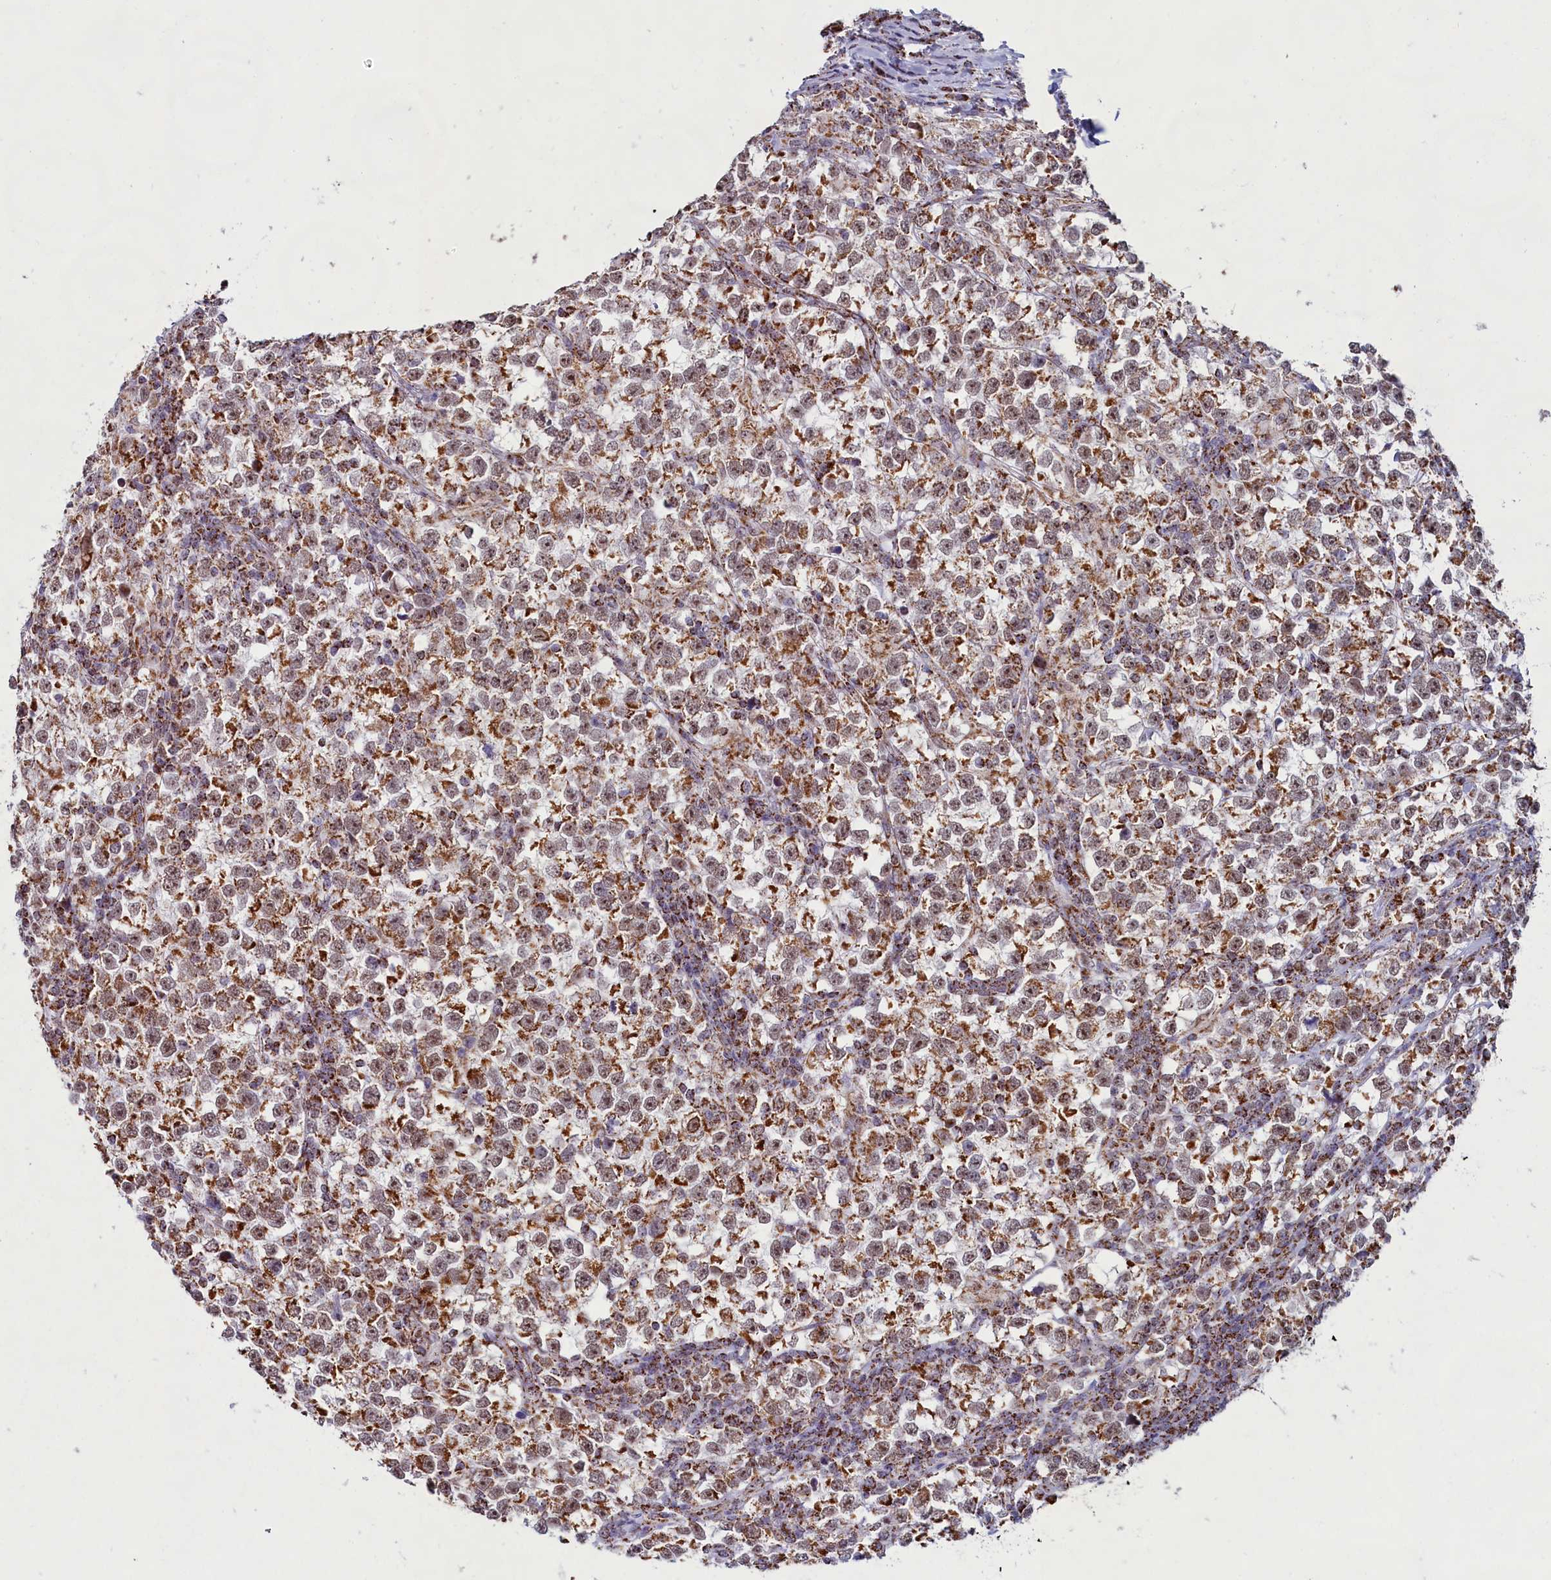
{"staining": {"intensity": "moderate", "quantity": ">75%", "location": "cytoplasmic/membranous,nuclear"}, "tissue": "testis cancer", "cell_type": "Tumor cells", "image_type": "cancer", "snomed": [{"axis": "morphology", "description": "Normal tissue, NOS"}, {"axis": "morphology", "description": "Seminoma, NOS"}, {"axis": "topography", "description": "Testis"}], "caption": "Protein expression analysis of human testis seminoma reveals moderate cytoplasmic/membranous and nuclear staining in approximately >75% of tumor cells.", "gene": "C1D", "patient": {"sex": "male", "age": 43}}